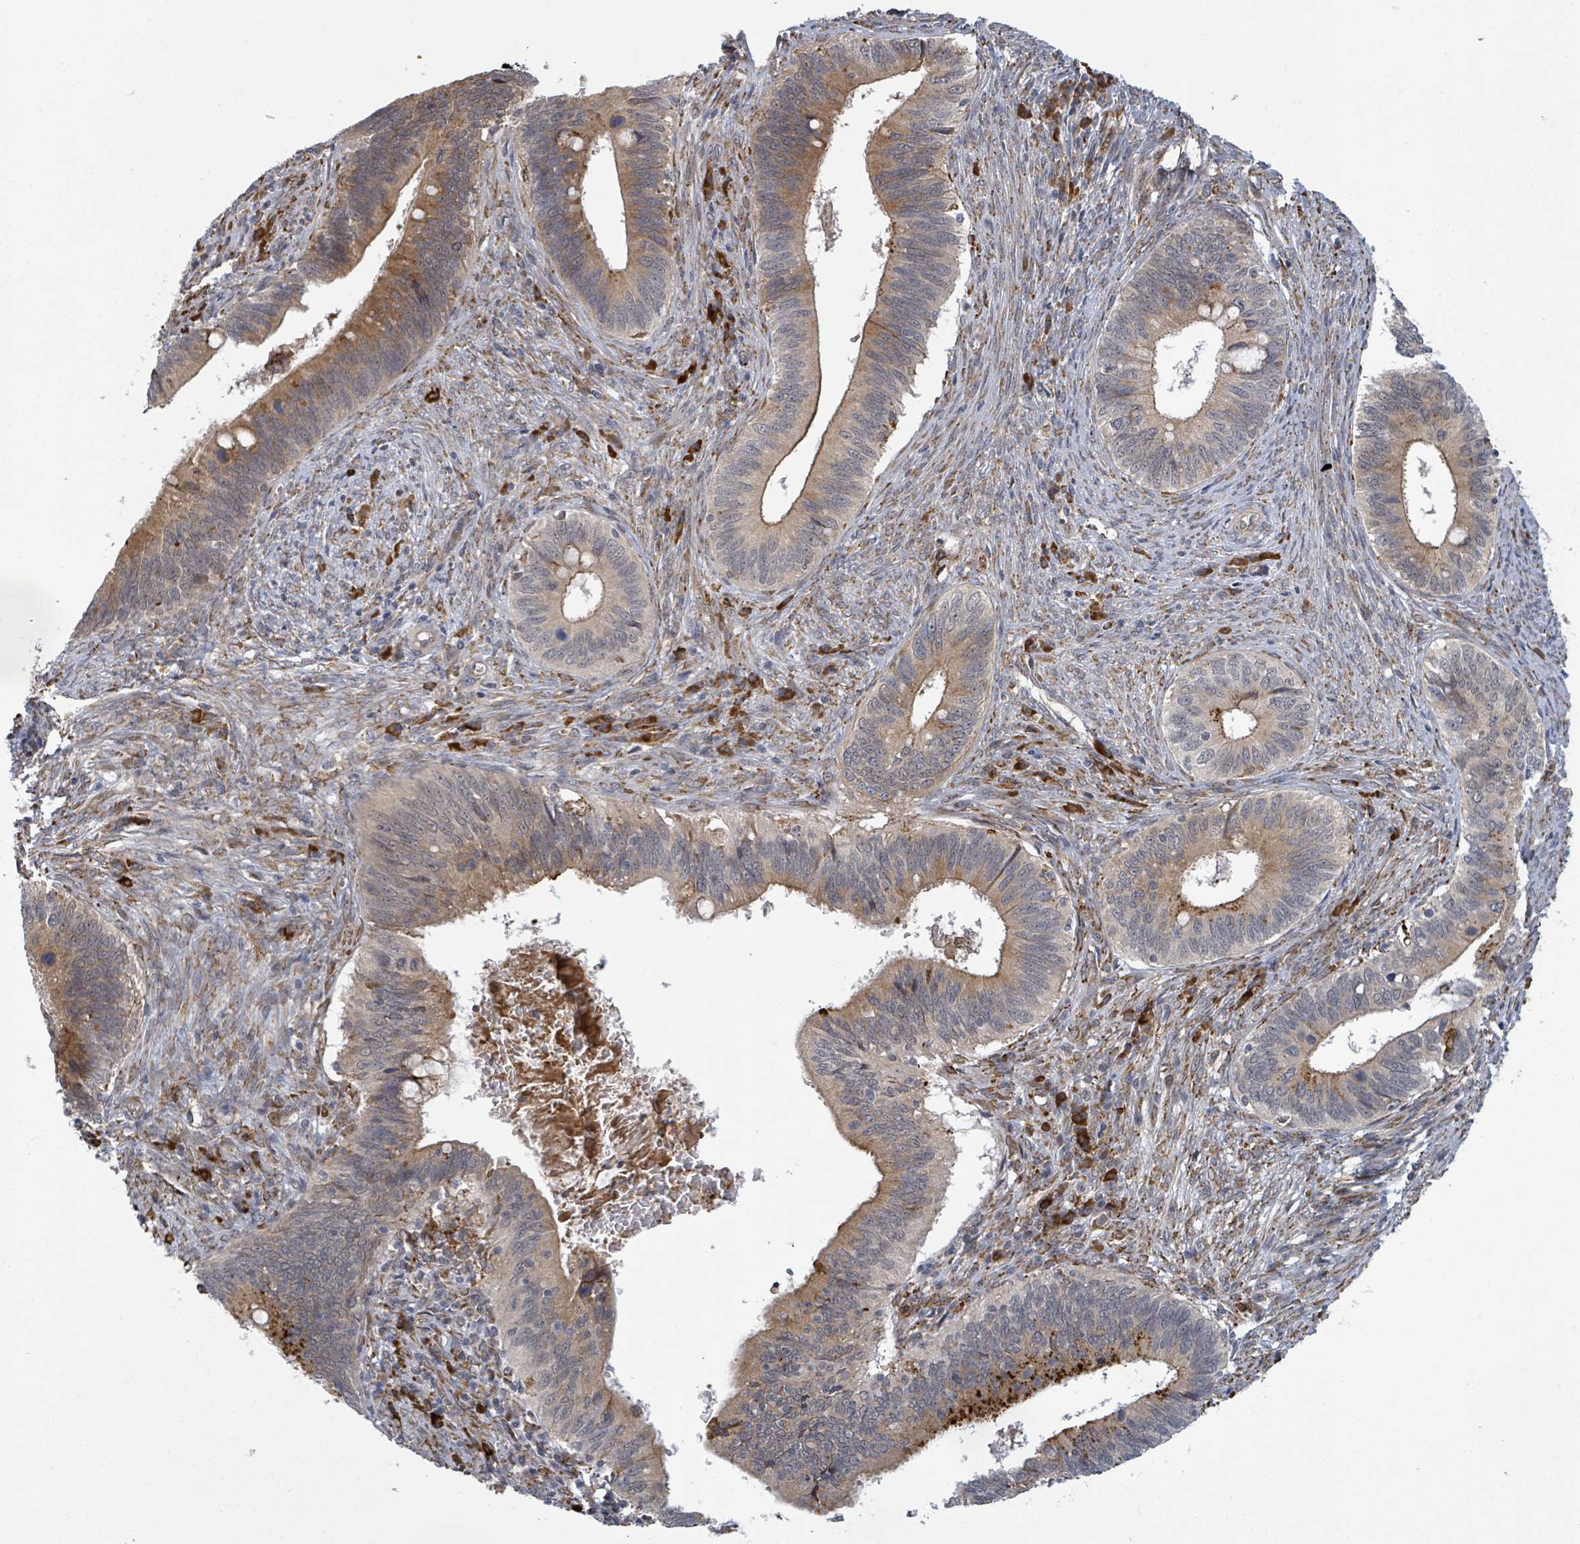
{"staining": {"intensity": "moderate", "quantity": "25%-75%", "location": "cytoplasmic/membranous"}, "tissue": "cervical cancer", "cell_type": "Tumor cells", "image_type": "cancer", "snomed": [{"axis": "morphology", "description": "Adenocarcinoma, NOS"}, {"axis": "topography", "description": "Cervix"}], "caption": "The image demonstrates a brown stain indicating the presence of a protein in the cytoplasmic/membranous of tumor cells in adenocarcinoma (cervical).", "gene": "SHROOM2", "patient": {"sex": "female", "age": 42}}